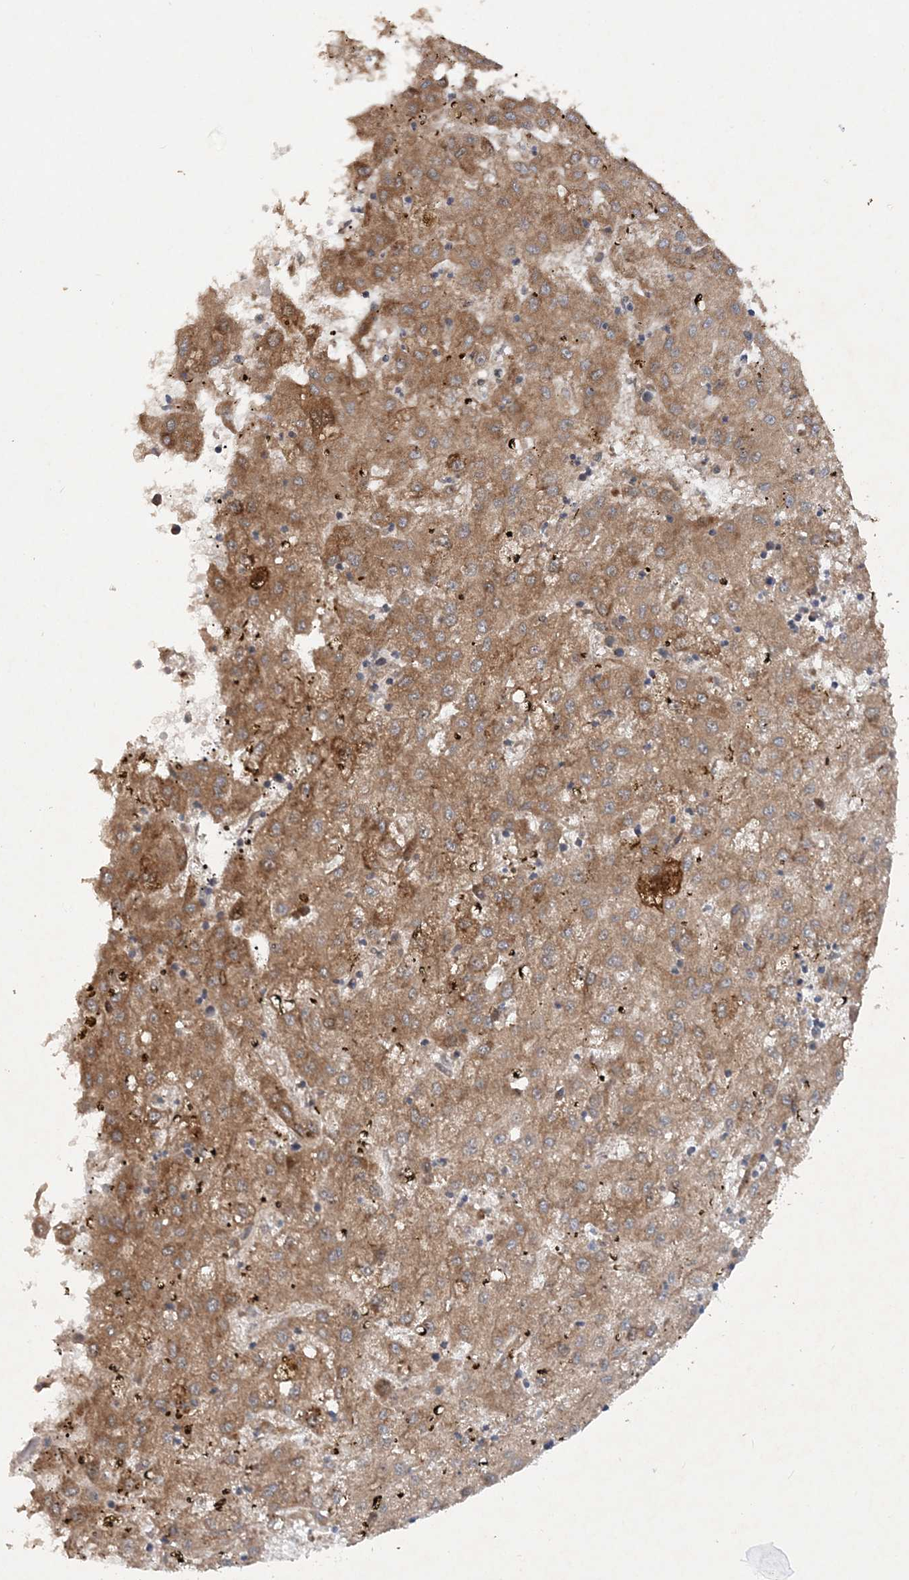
{"staining": {"intensity": "moderate", "quantity": ">75%", "location": "cytoplasmic/membranous"}, "tissue": "liver cancer", "cell_type": "Tumor cells", "image_type": "cancer", "snomed": [{"axis": "morphology", "description": "Carcinoma, Hepatocellular, NOS"}, {"axis": "topography", "description": "Liver"}], "caption": "Hepatocellular carcinoma (liver) stained with a brown dye demonstrates moderate cytoplasmic/membranous positive positivity in approximately >75% of tumor cells.", "gene": "UBR3", "patient": {"sex": "male", "age": 72}}